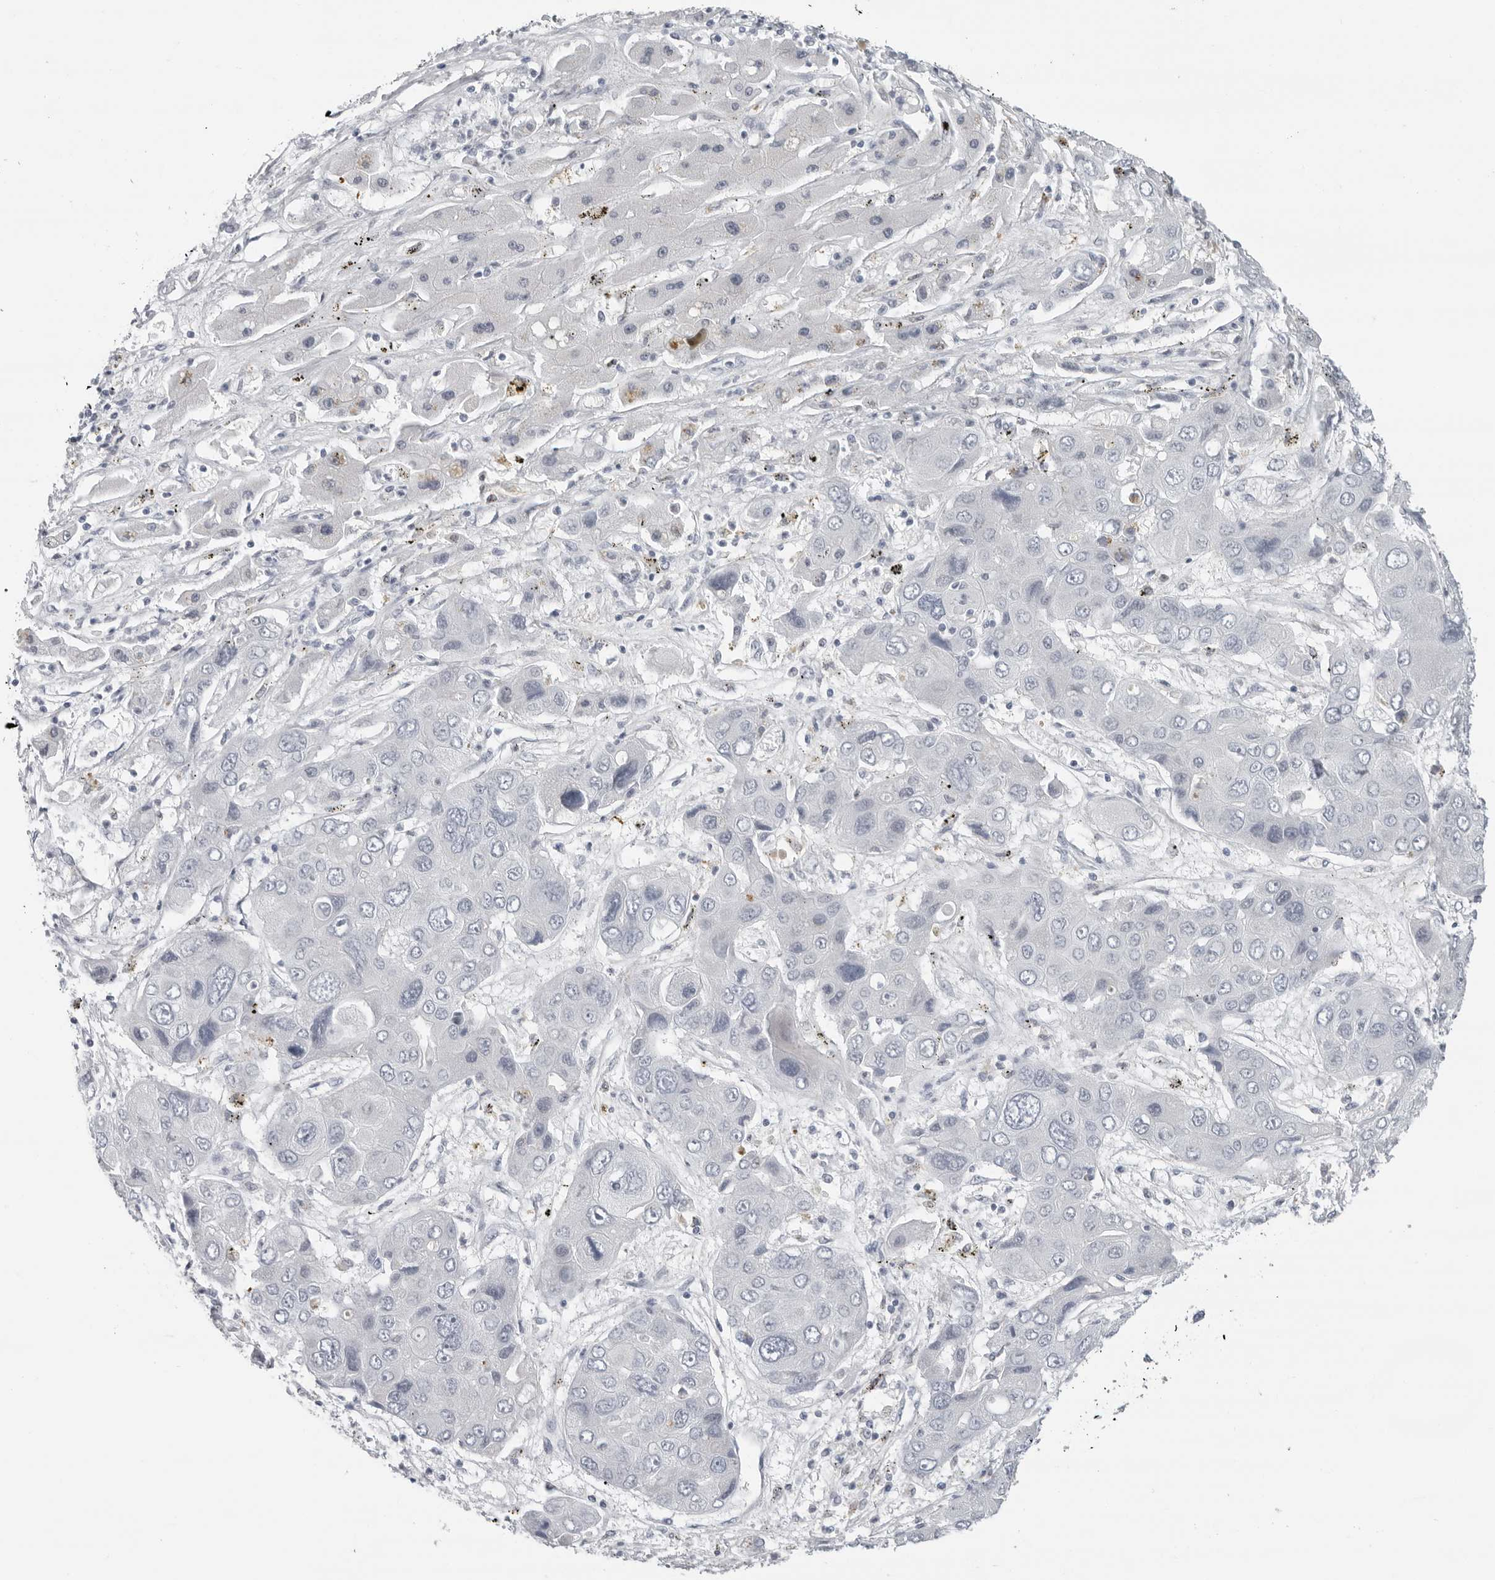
{"staining": {"intensity": "negative", "quantity": "none", "location": "none"}, "tissue": "liver cancer", "cell_type": "Tumor cells", "image_type": "cancer", "snomed": [{"axis": "morphology", "description": "Cholangiocarcinoma"}, {"axis": "topography", "description": "Liver"}], "caption": "There is no significant expression in tumor cells of liver cholangiocarcinoma.", "gene": "OPLAH", "patient": {"sex": "male", "age": 67}}